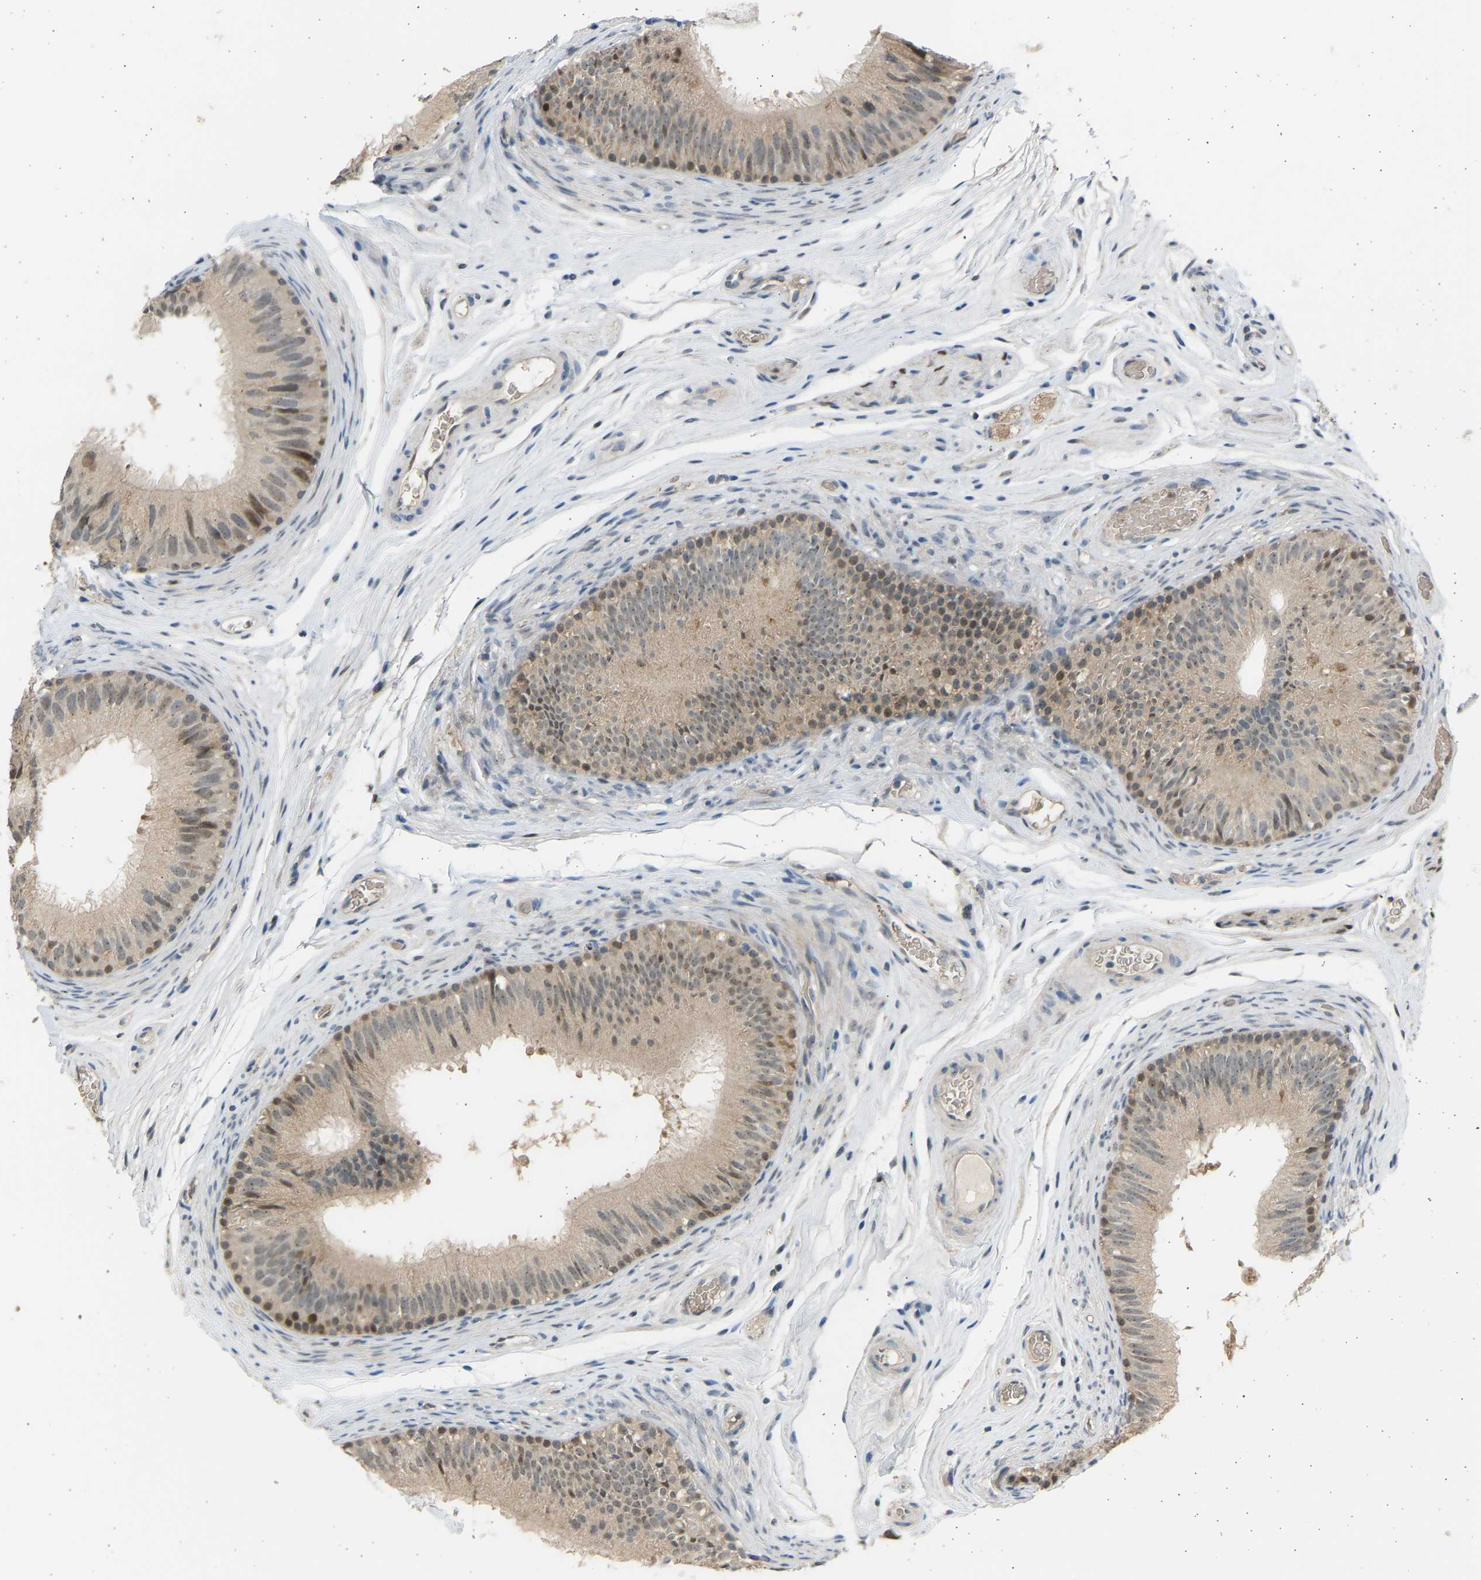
{"staining": {"intensity": "moderate", "quantity": "25%-75%", "location": "cytoplasmic/membranous,nuclear"}, "tissue": "epididymis", "cell_type": "Glandular cells", "image_type": "normal", "snomed": [{"axis": "morphology", "description": "Normal tissue, NOS"}, {"axis": "topography", "description": "Epididymis"}], "caption": "Moderate cytoplasmic/membranous,nuclear positivity for a protein is appreciated in about 25%-75% of glandular cells of normal epididymis using immunohistochemistry.", "gene": "BIRC2", "patient": {"sex": "male", "age": 36}}